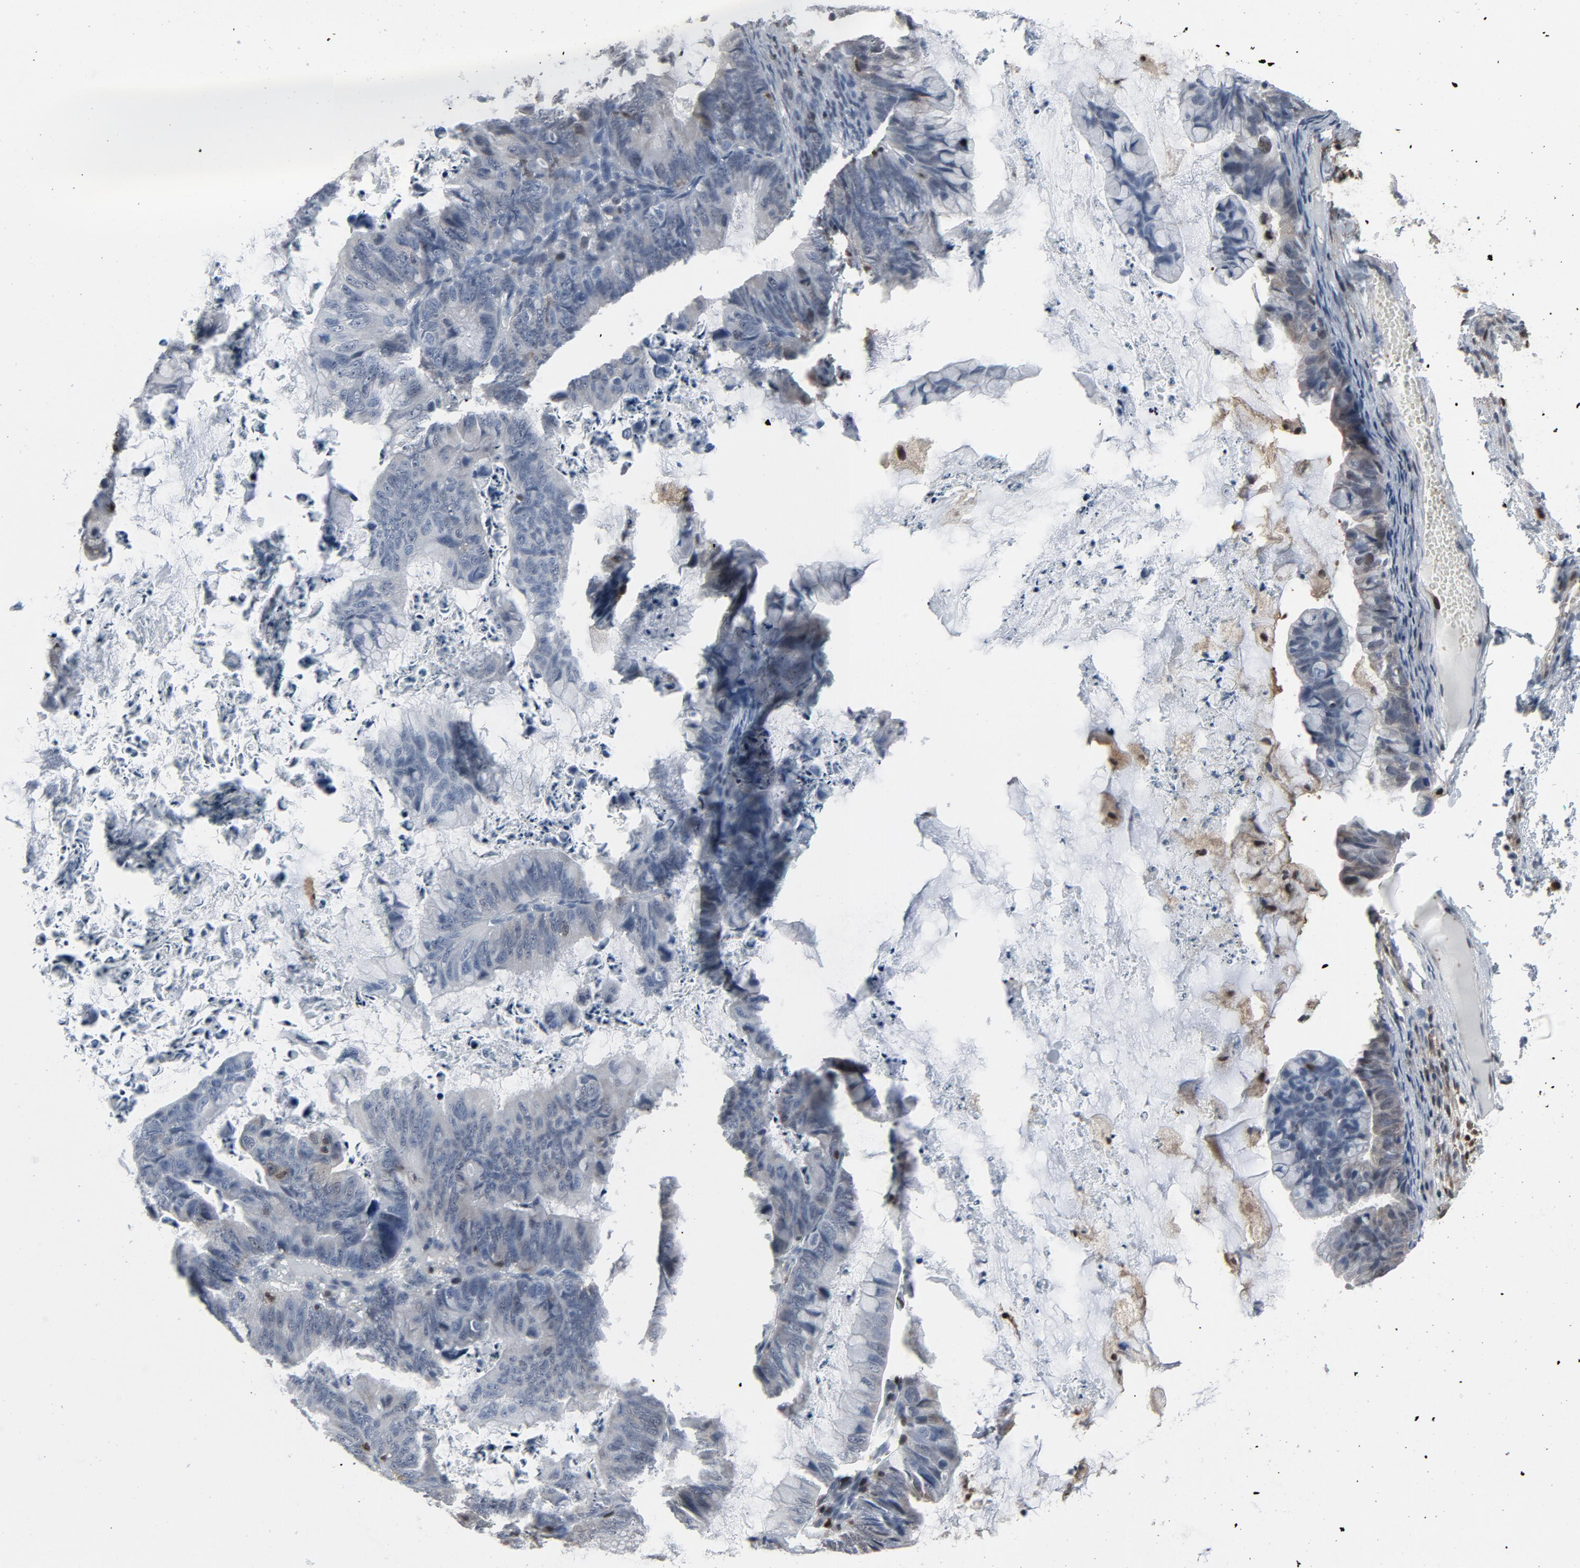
{"staining": {"intensity": "negative", "quantity": "none", "location": "none"}, "tissue": "ovarian cancer", "cell_type": "Tumor cells", "image_type": "cancer", "snomed": [{"axis": "morphology", "description": "Cystadenocarcinoma, mucinous, NOS"}, {"axis": "topography", "description": "Ovary"}], "caption": "High magnification brightfield microscopy of ovarian mucinous cystadenocarcinoma stained with DAB (brown) and counterstained with hematoxylin (blue): tumor cells show no significant positivity.", "gene": "STAT5A", "patient": {"sex": "female", "age": 36}}